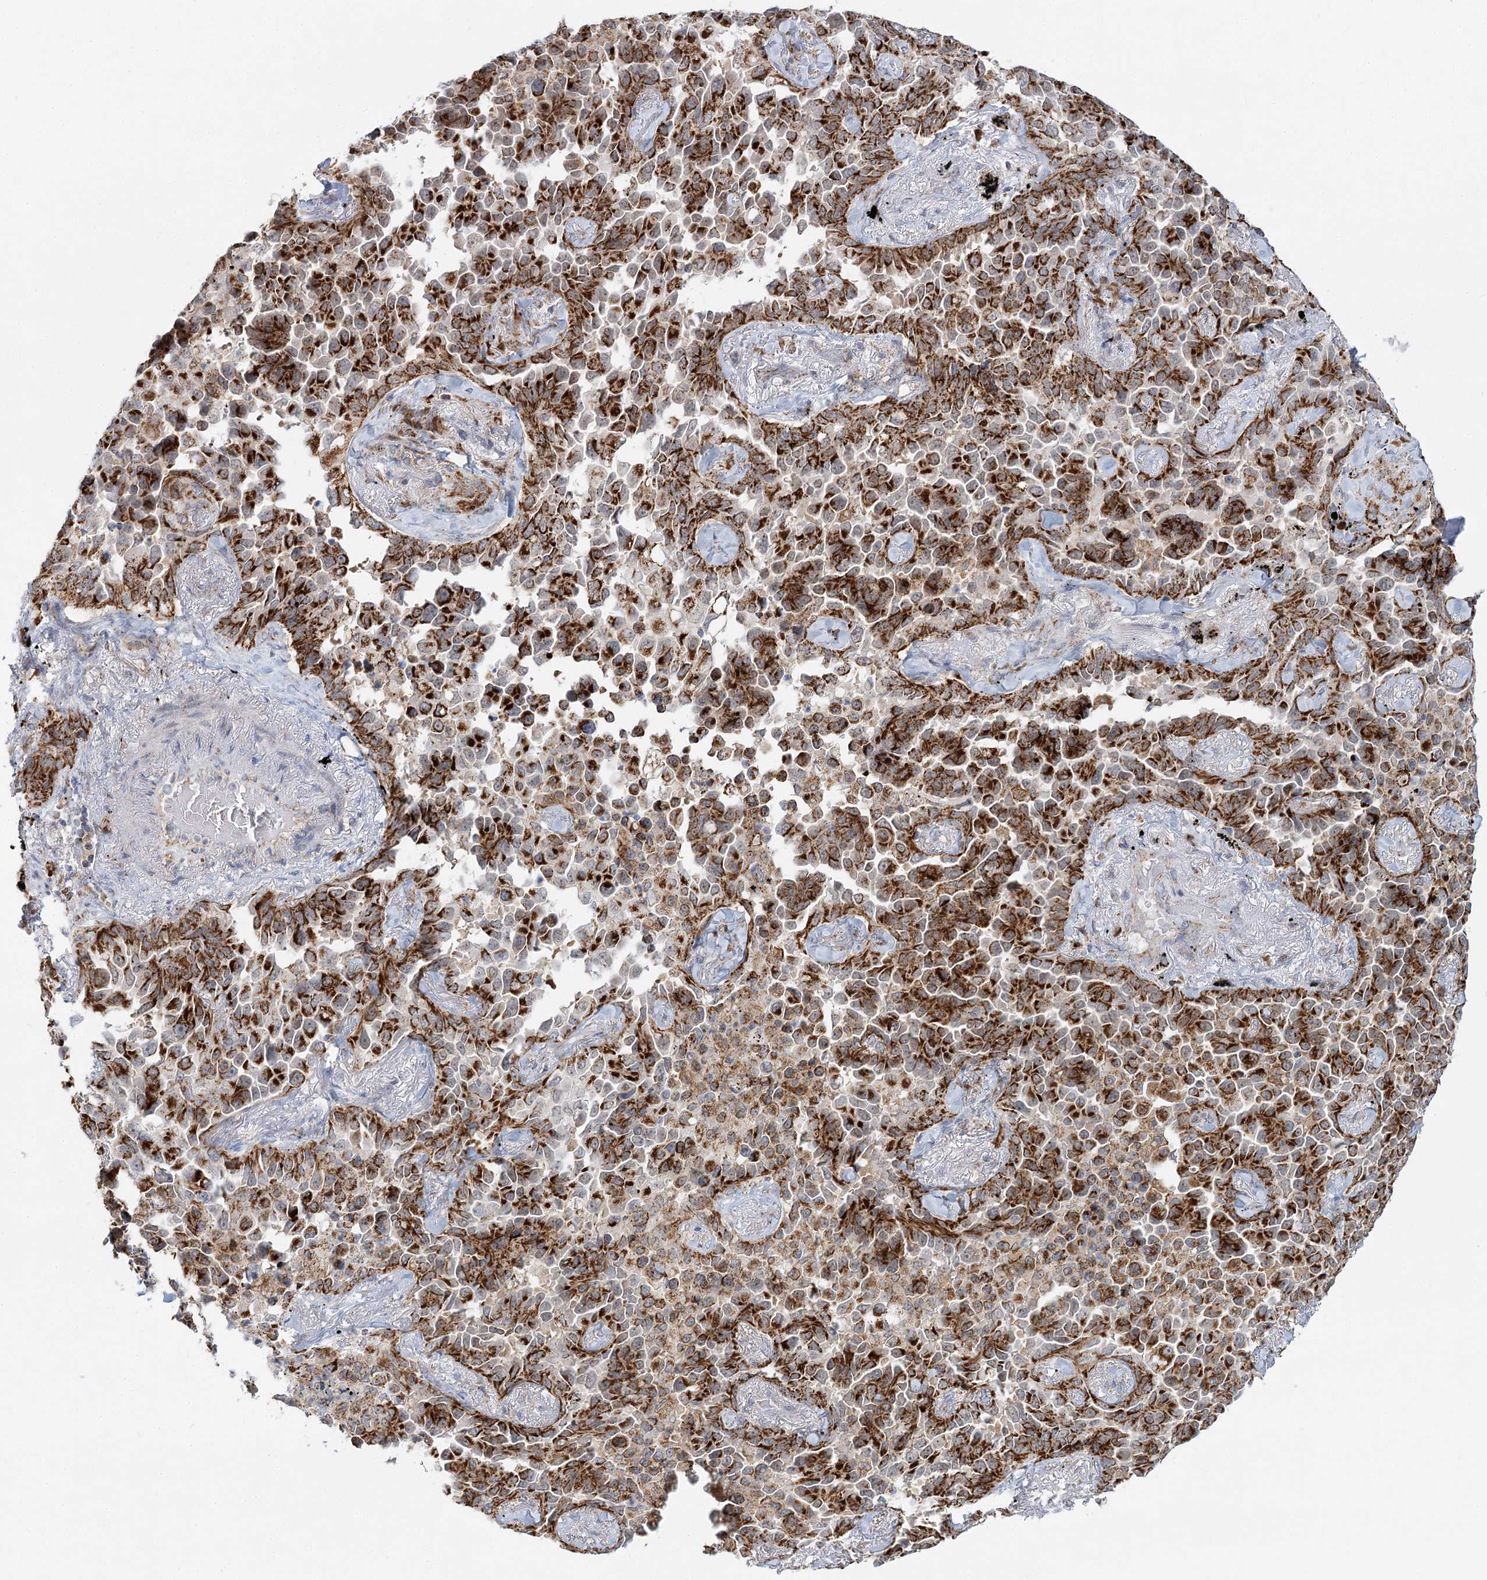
{"staining": {"intensity": "strong", "quantity": ">75%", "location": "cytoplasmic/membranous"}, "tissue": "lung cancer", "cell_type": "Tumor cells", "image_type": "cancer", "snomed": [{"axis": "morphology", "description": "Adenocarcinoma, NOS"}, {"axis": "topography", "description": "Lung"}], "caption": "Adenocarcinoma (lung) tissue demonstrates strong cytoplasmic/membranous expression in about >75% of tumor cells The staining is performed using DAB (3,3'-diaminobenzidine) brown chromogen to label protein expression. The nuclei are counter-stained blue using hematoxylin.", "gene": "TAS1R1", "patient": {"sex": "female", "age": 67}}